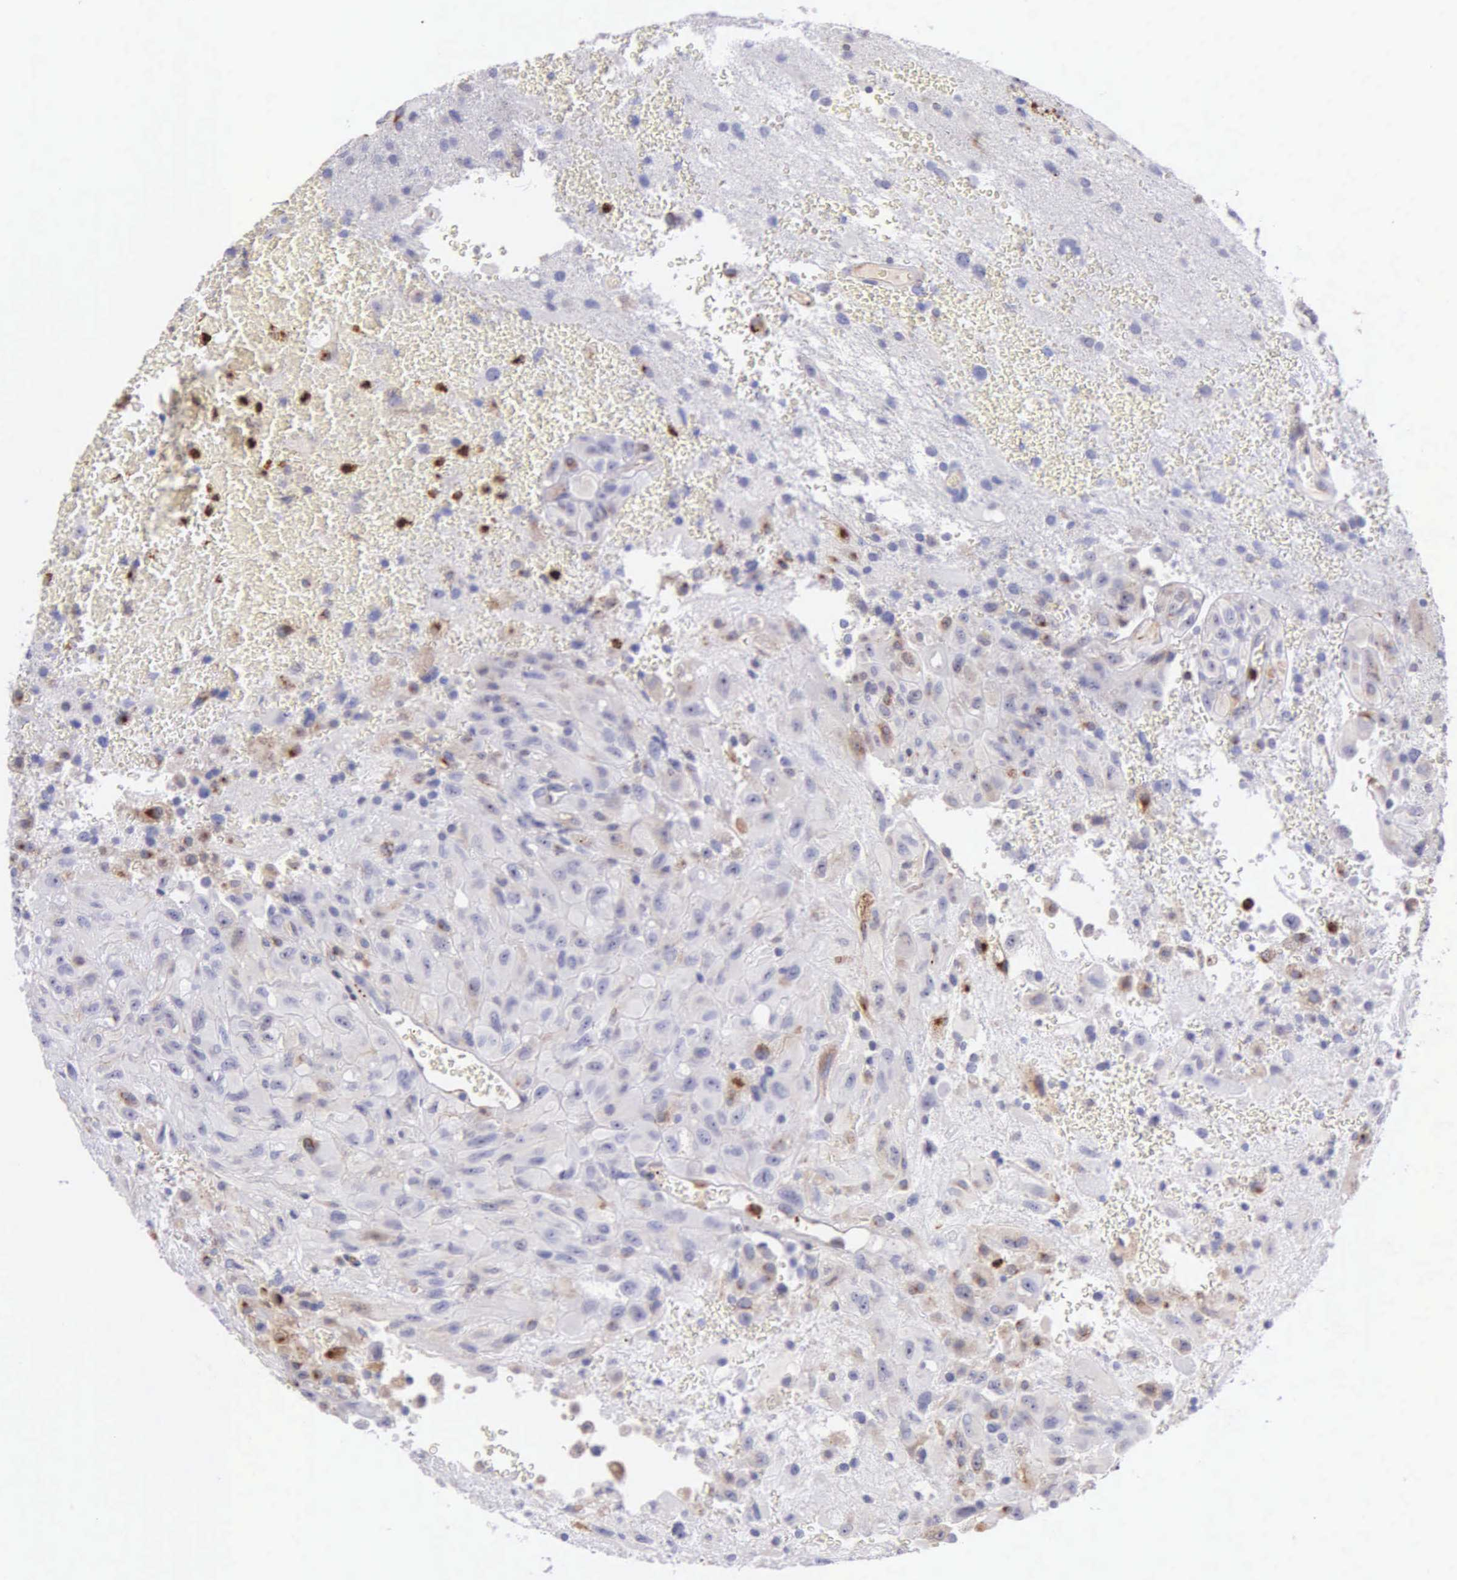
{"staining": {"intensity": "negative", "quantity": "none", "location": "none"}, "tissue": "glioma", "cell_type": "Tumor cells", "image_type": "cancer", "snomed": [{"axis": "morphology", "description": "Glioma, malignant, High grade"}, {"axis": "topography", "description": "Brain"}], "caption": "High magnification brightfield microscopy of glioma stained with DAB (brown) and counterstained with hematoxylin (blue): tumor cells show no significant staining. (Immunohistochemistry (ihc), brightfield microscopy, high magnification).", "gene": "SRGN", "patient": {"sex": "male", "age": 48}}